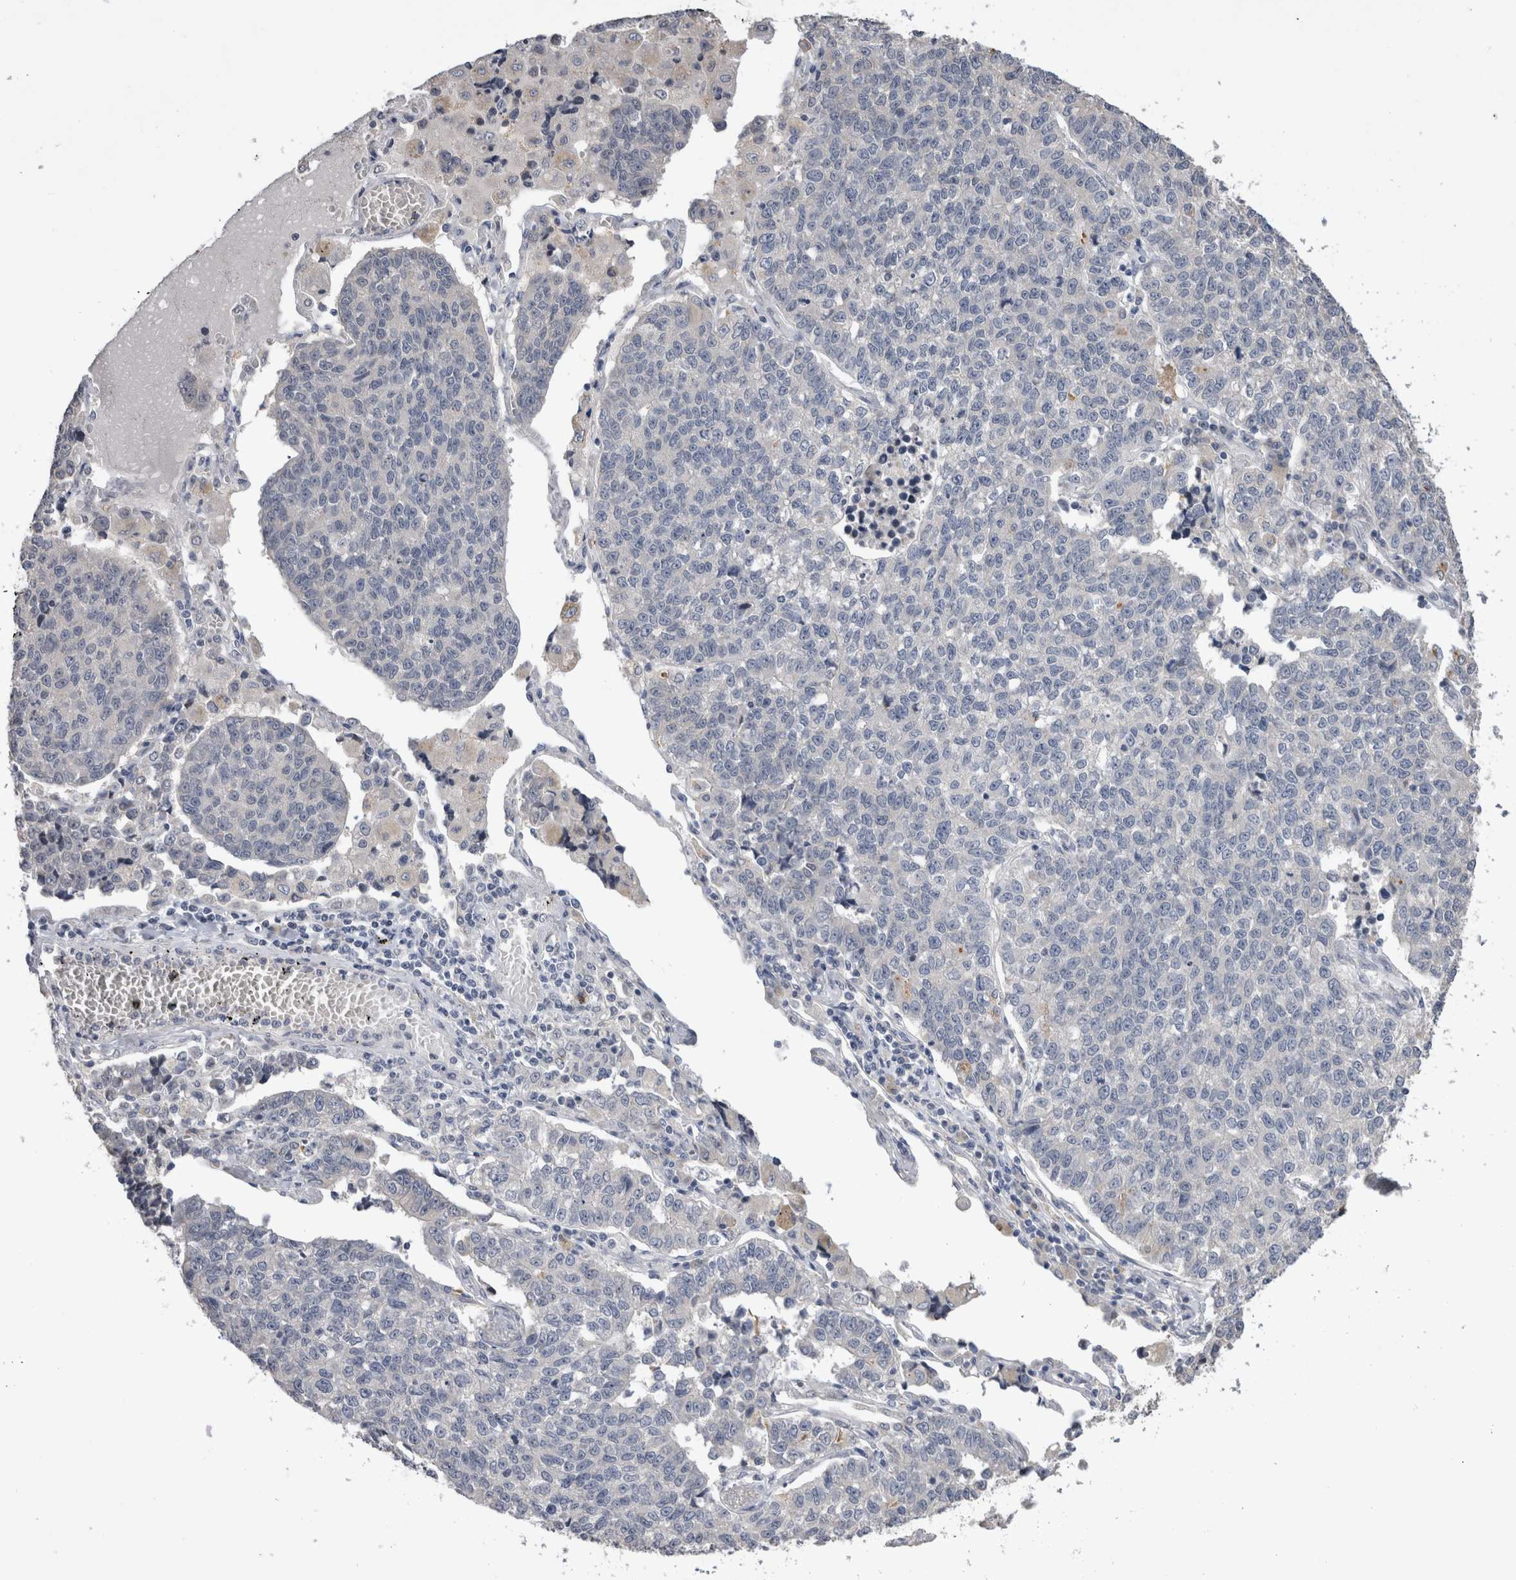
{"staining": {"intensity": "negative", "quantity": "none", "location": "none"}, "tissue": "lung cancer", "cell_type": "Tumor cells", "image_type": "cancer", "snomed": [{"axis": "morphology", "description": "Adenocarcinoma, NOS"}, {"axis": "topography", "description": "Lung"}], "caption": "DAB immunohistochemical staining of human adenocarcinoma (lung) shows no significant expression in tumor cells.", "gene": "CRYBG1", "patient": {"sex": "male", "age": 49}}